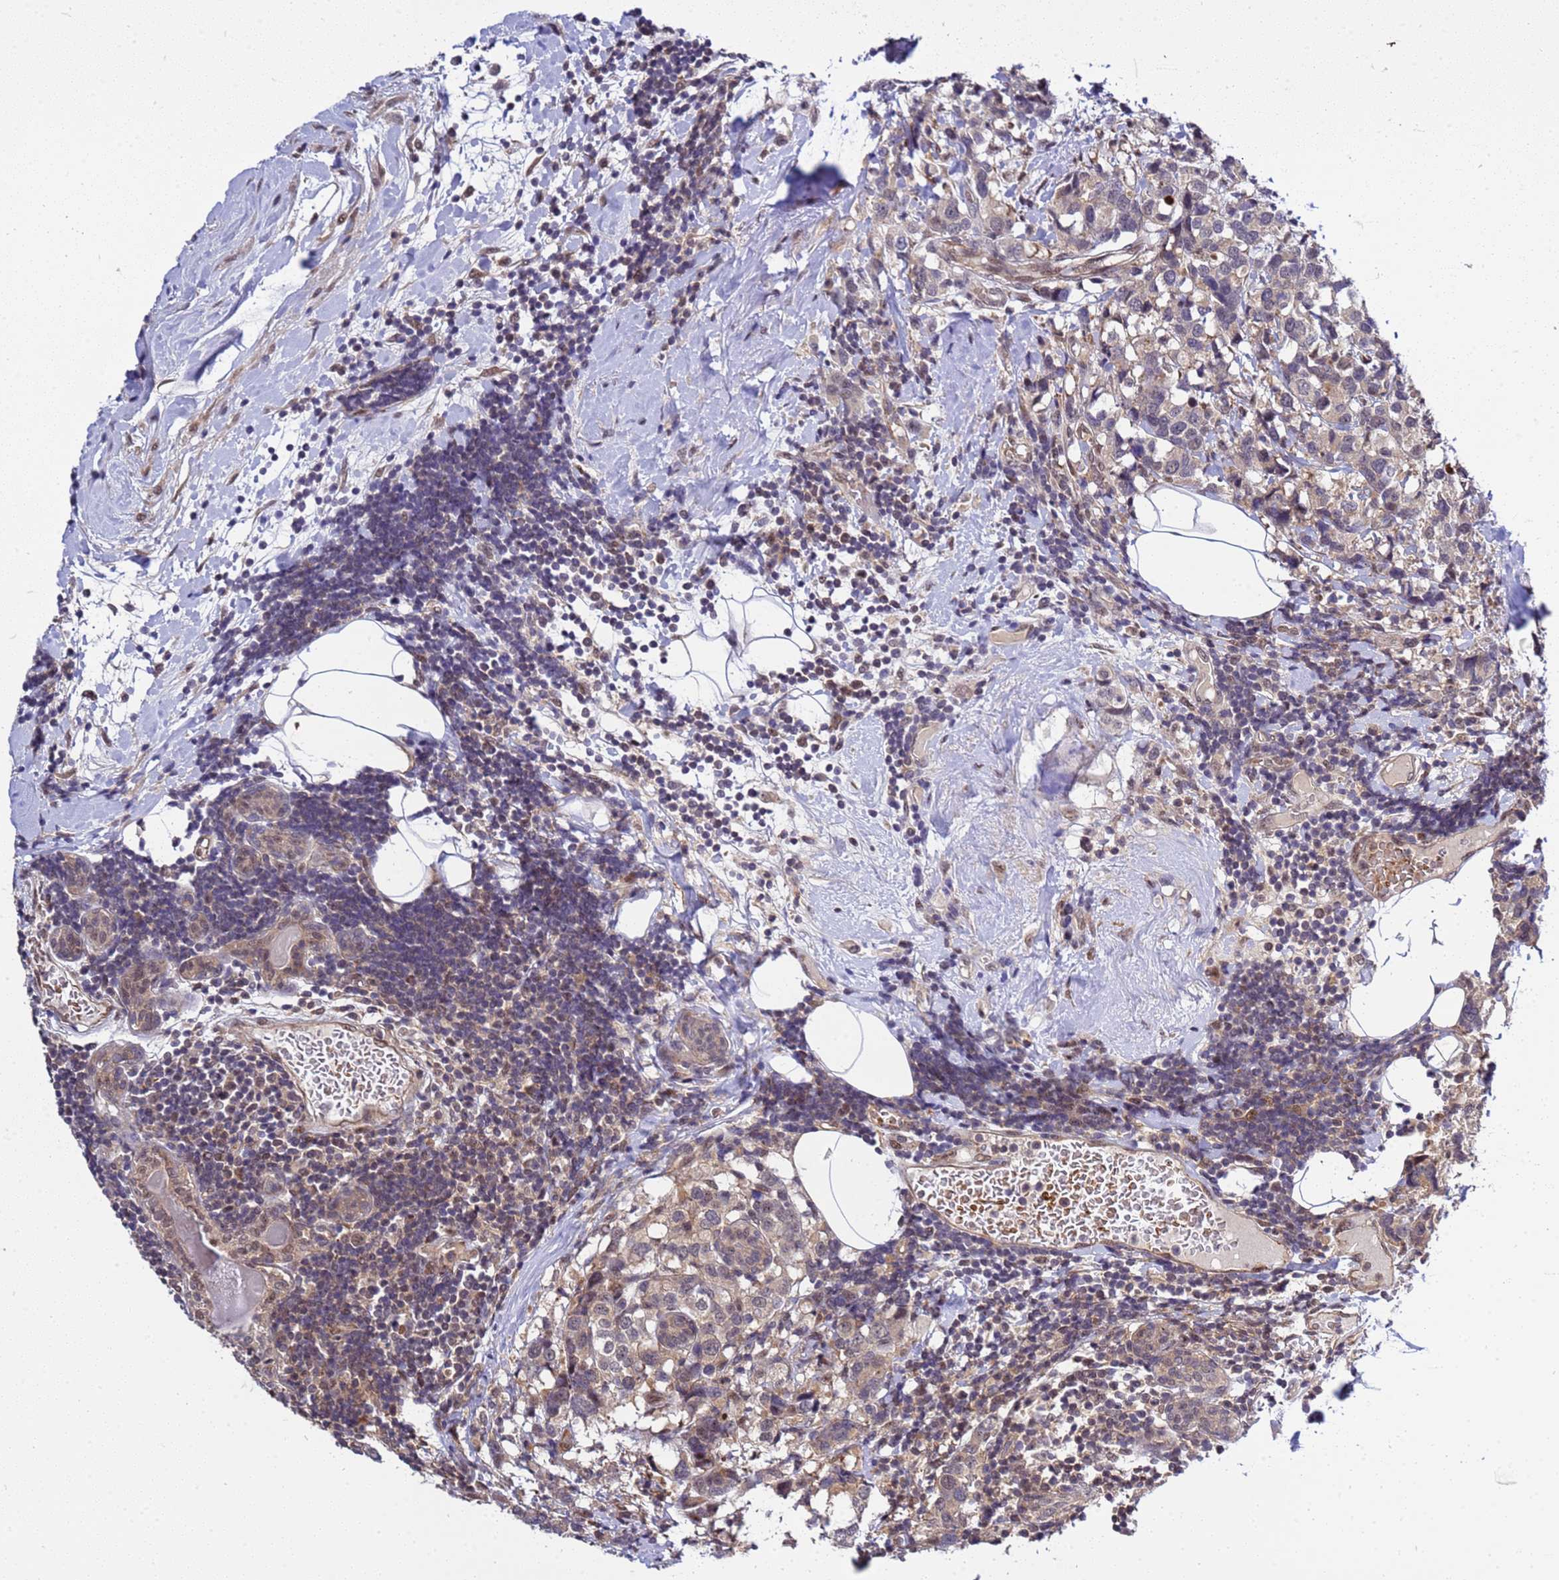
{"staining": {"intensity": "weak", "quantity": "25%-75%", "location": "cytoplasmic/membranous"}, "tissue": "breast cancer", "cell_type": "Tumor cells", "image_type": "cancer", "snomed": [{"axis": "morphology", "description": "Lobular carcinoma"}, {"axis": "topography", "description": "Breast"}], "caption": "Immunohistochemical staining of breast cancer demonstrates weak cytoplasmic/membranous protein expression in approximately 25%-75% of tumor cells.", "gene": "GEN1", "patient": {"sex": "female", "age": 59}}